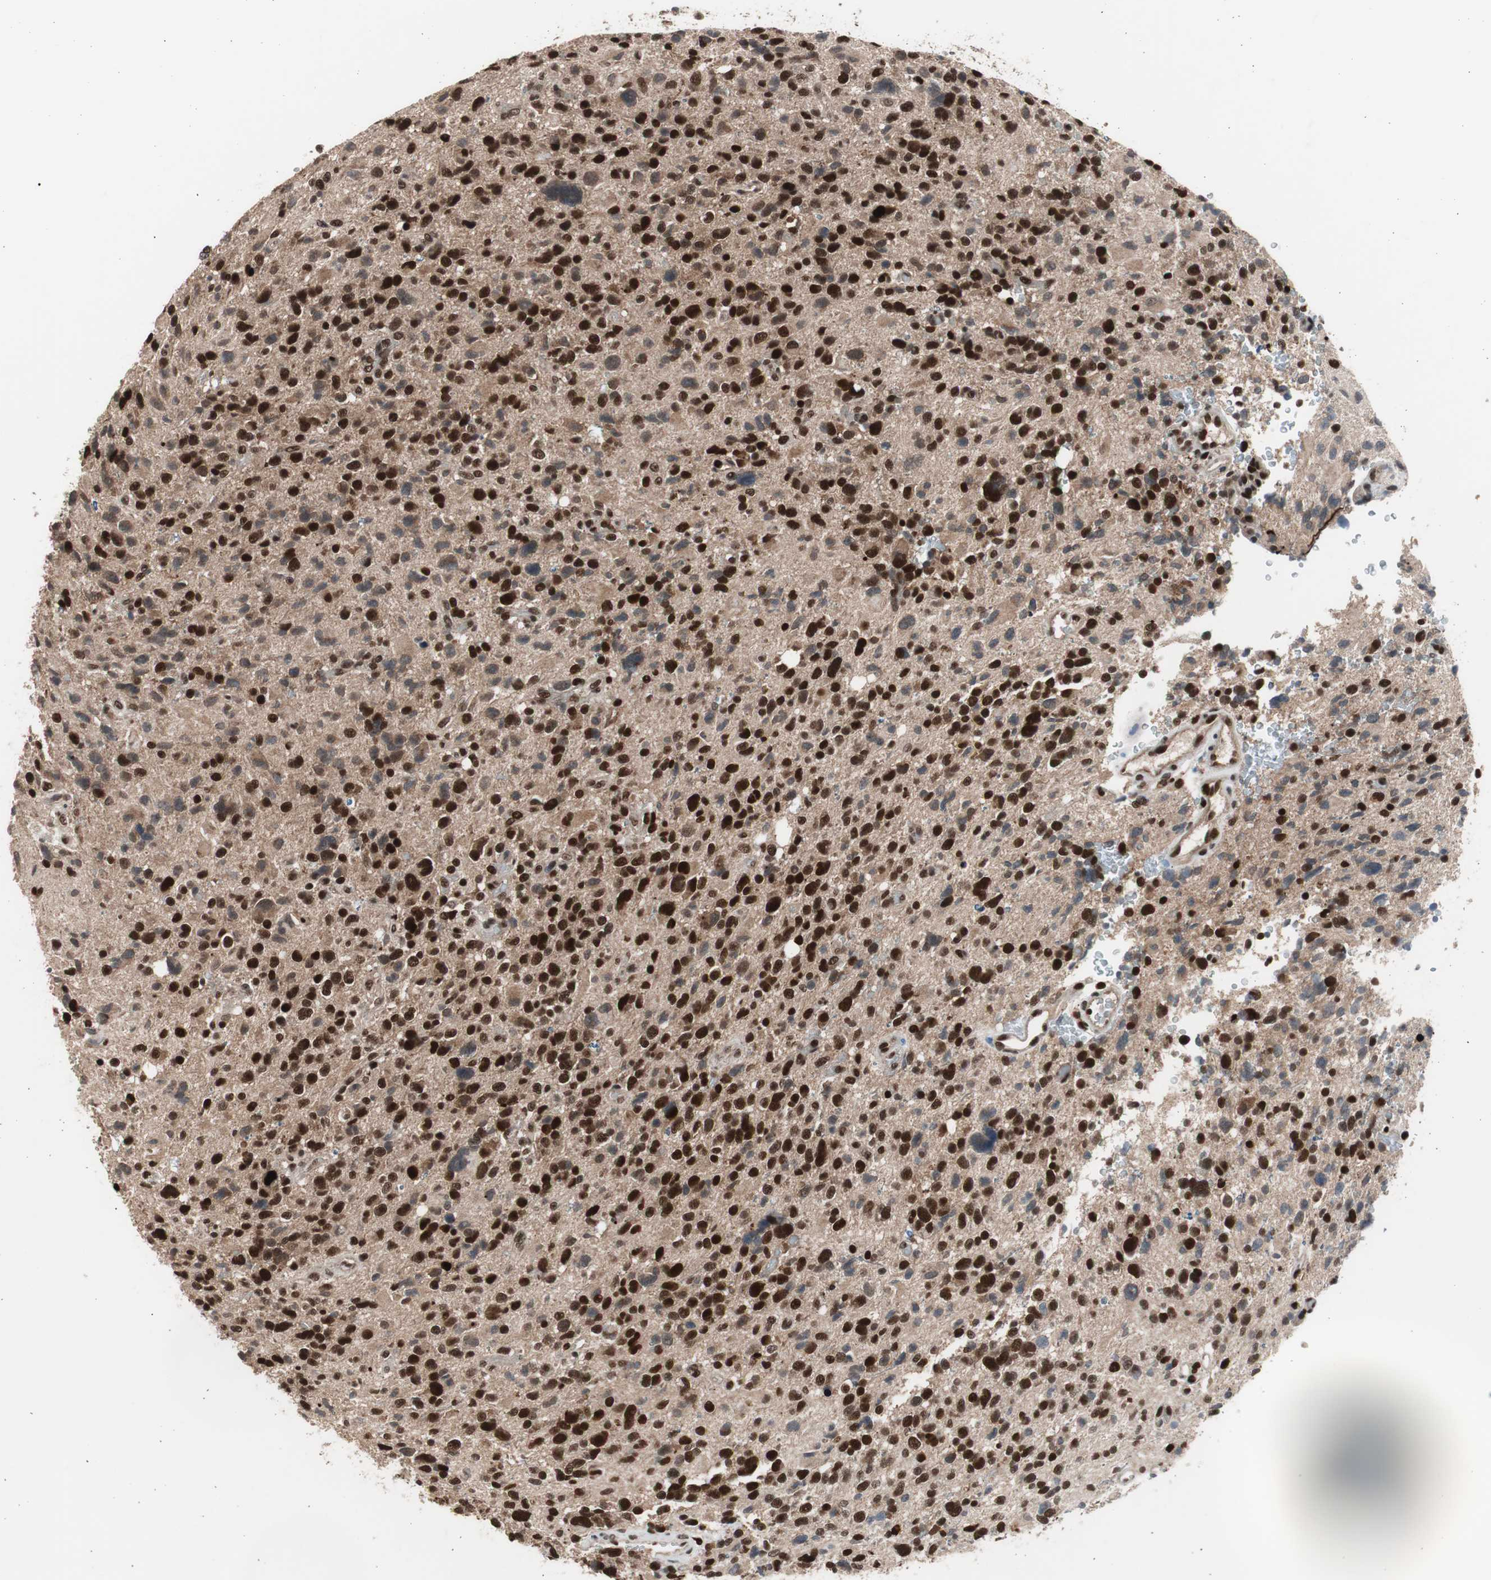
{"staining": {"intensity": "strong", "quantity": ">75%", "location": "nuclear"}, "tissue": "glioma", "cell_type": "Tumor cells", "image_type": "cancer", "snomed": [{"axis": "morphology", "description": "Glioma, malignant, High grade"}, {"axis": "topography", "description": "Brain"}], "caption": "This histopathology image displays immunohistochemistry (IHC) staining of human malignant glioma (high-grade), with high strong nuclear expression in approximately >75% of tumor cells.", "gene": "RPA1", "patient": {"sex": "male", "age": 48}}